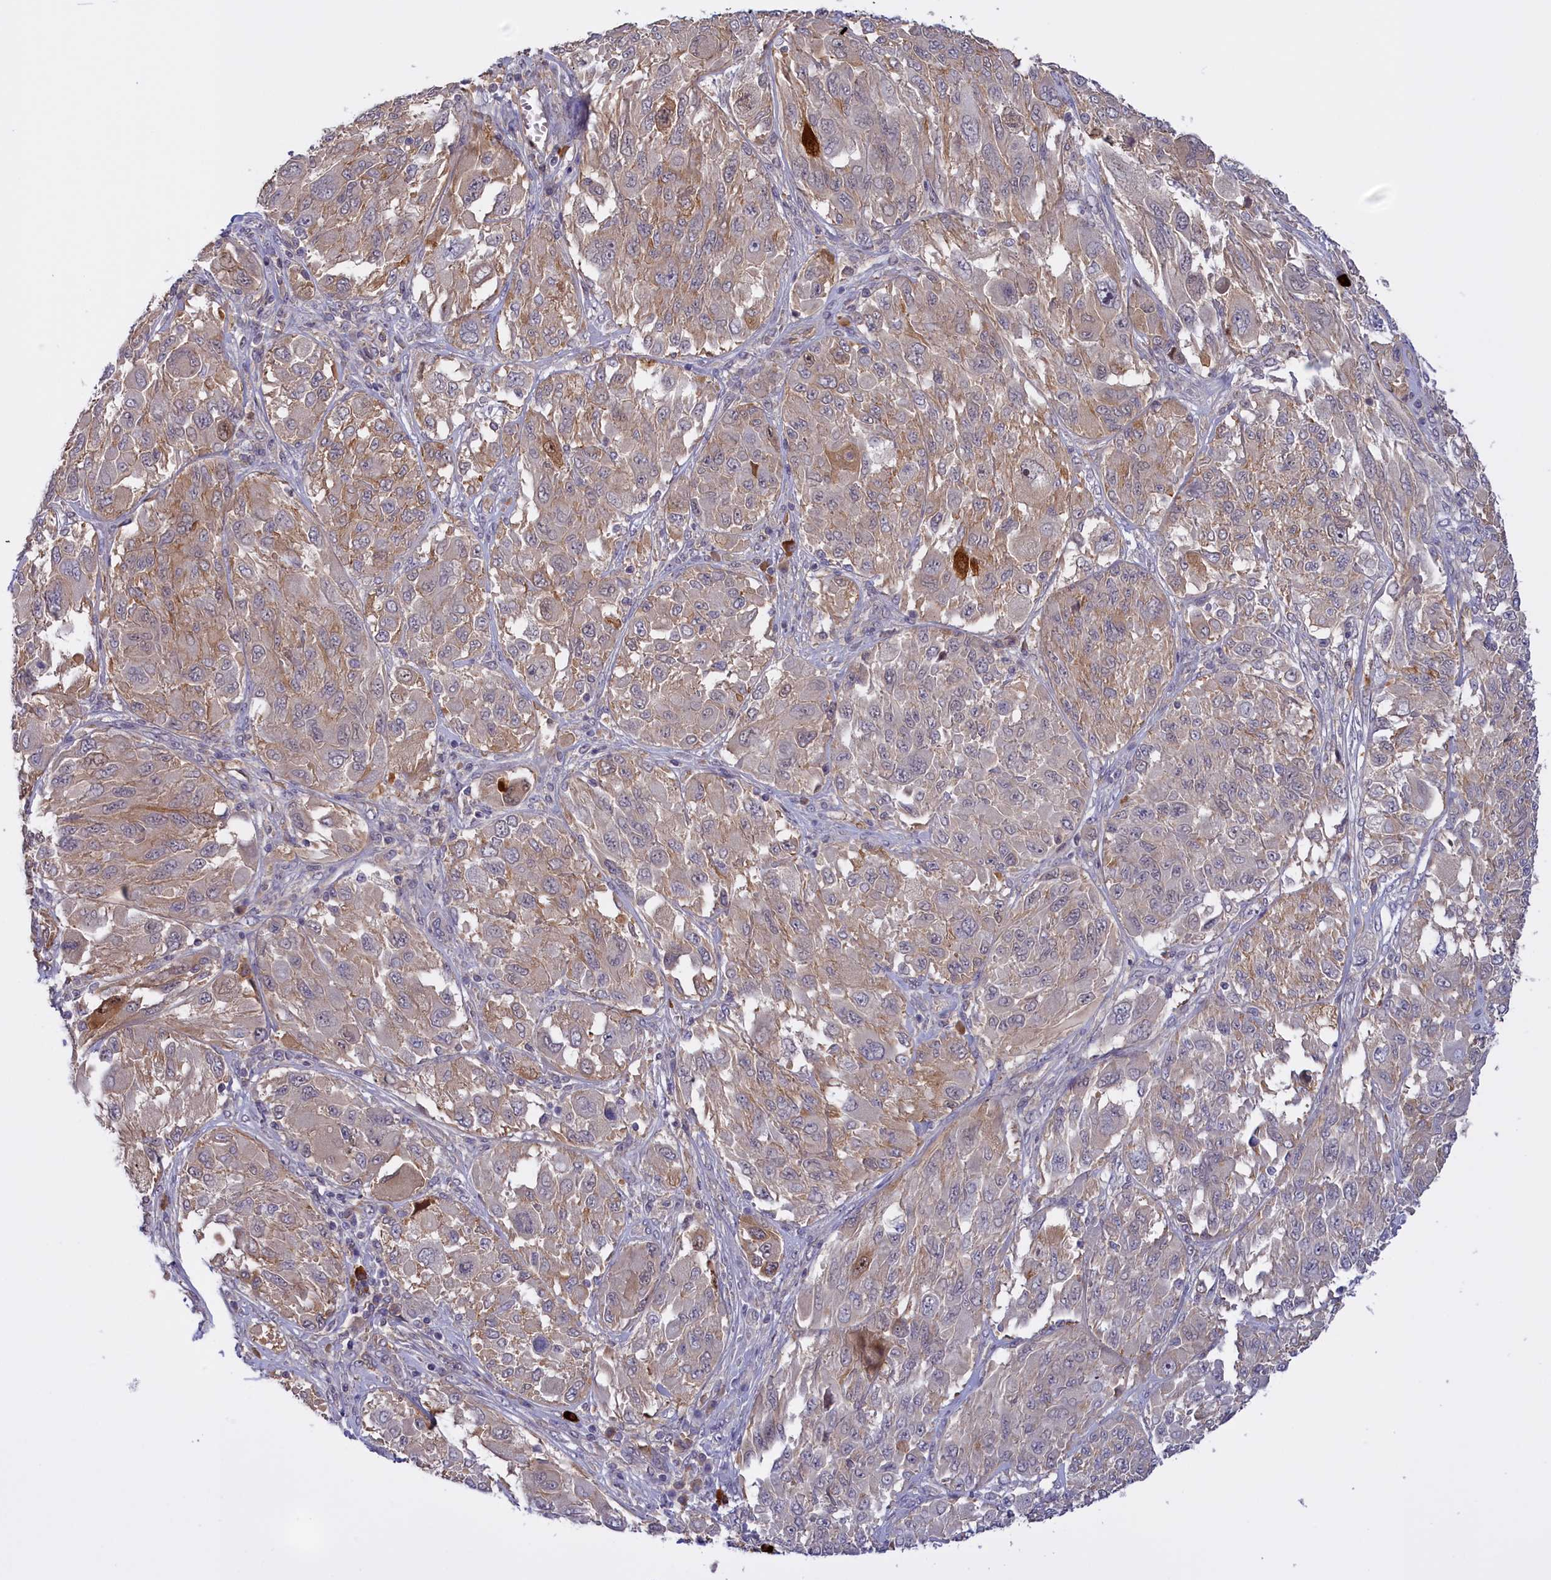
{"staining": {"intensity": "moderate", "quantity": "<25%", "location": "cytoplasmic/membranous,nuclear"}, "tissue": "melanoma", "cell_type": "Tumor cells", "image_type": "cancer", "snomed": [{"axis": "morphology", "description": "Malignant melanoma, NOS"}, {"axis": "topography", "description": "Skin"}], "caption": "Immunohistochemistry (IHC) micrograph of human malignant melanoma stained for a protein (brown), which displays low levels of moderate cytoplasmic/membranous and nuclear staining in about <25% of tumor cells.", "gene": "RRAD", "patient": {"sex": "female", "age": 91}}